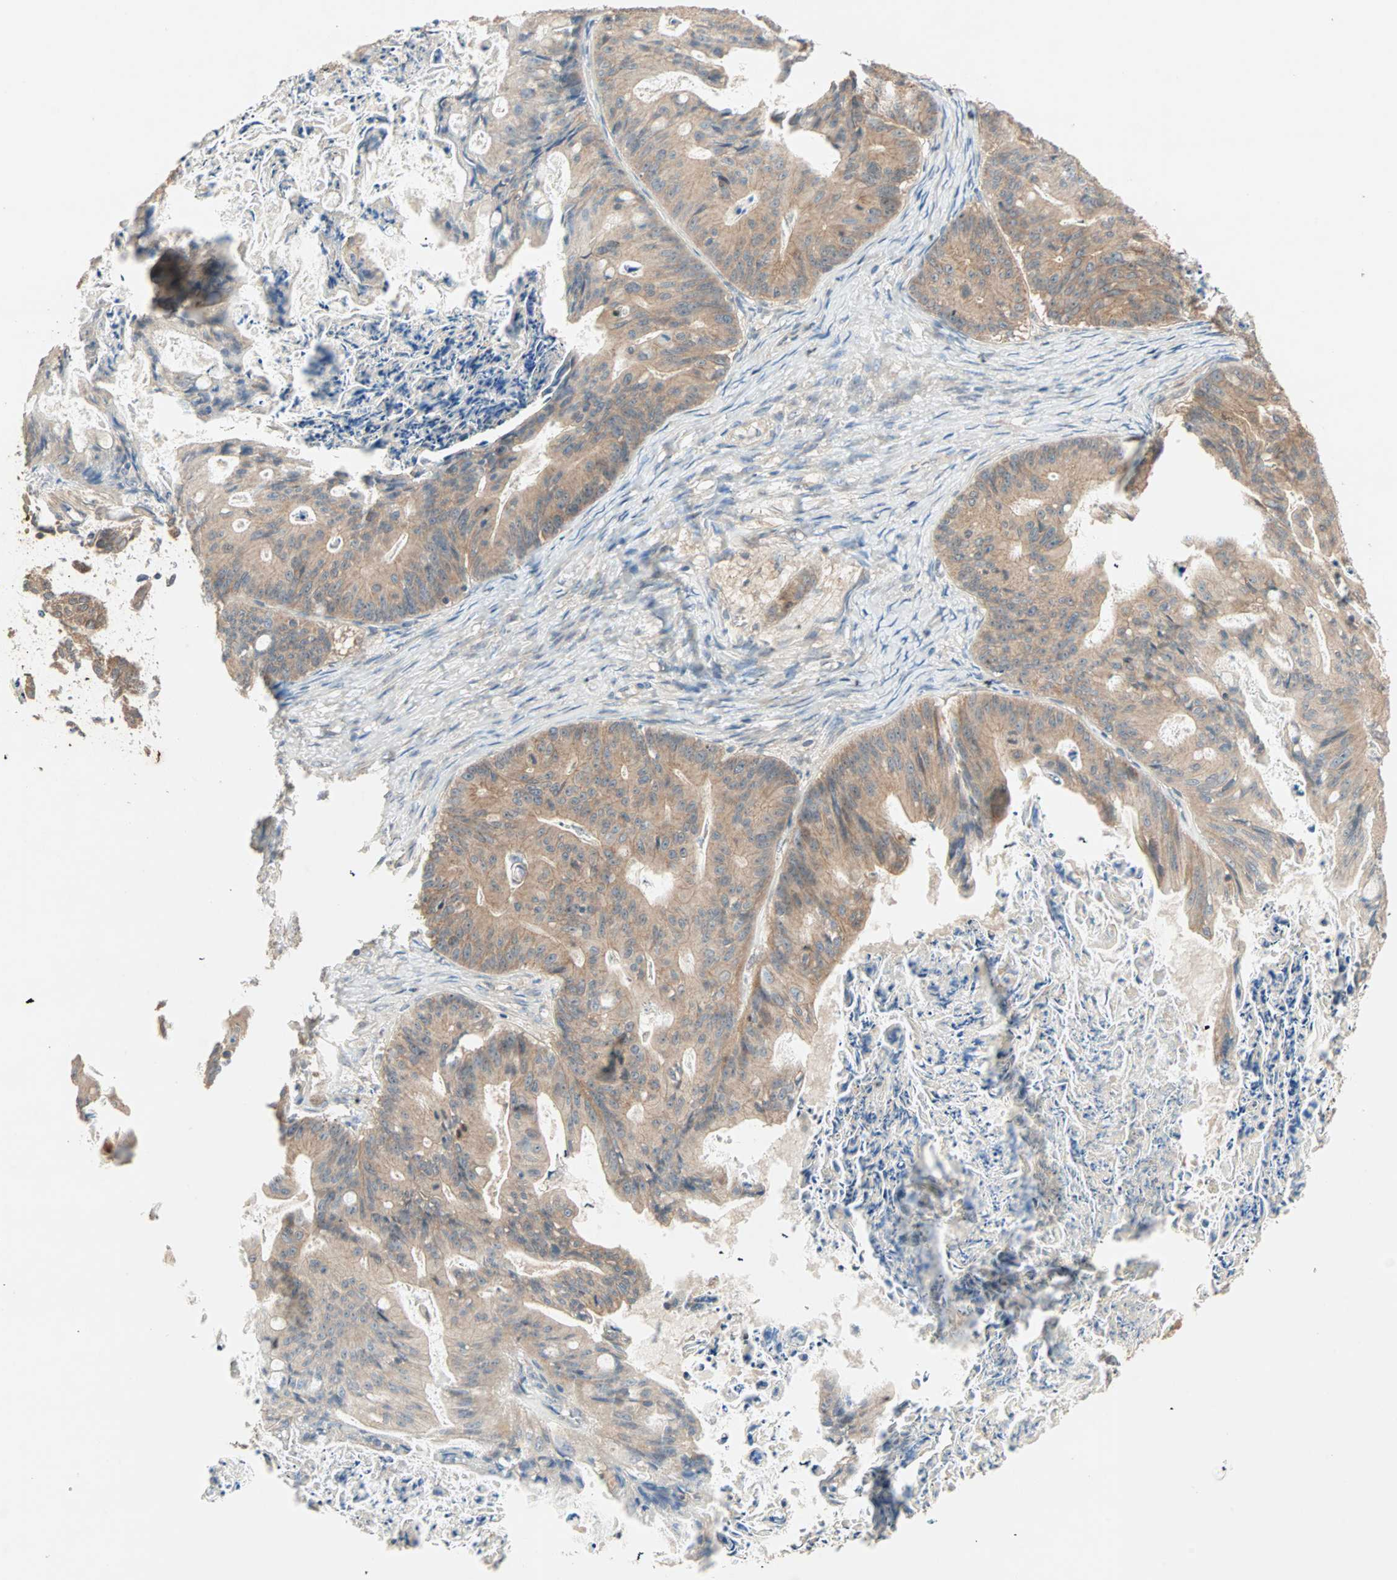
{"staining": {"intensity": "moderate", "quantity": ">75%", "location": "cytoplasmic/membranous"}, "tissue": "ovarian cancer", "cell_type": "Tumor cells", "image_type": "cancer", "snomed": [{"axis": "morphology", "description": "Cystadenocarcinoma, mucinous, NOS"}, {"axis": "topography", "description": "Ovary"}], "caption": "Immunohistochemical staining of human ovarian mucinous cystadenocarcinoma exhibits medium levels of moderate cytoplasmic/membranous staining in about >75% of tumor cells.", "gene": "TTF2", "patient": {"sex": "female", "age": 37}}